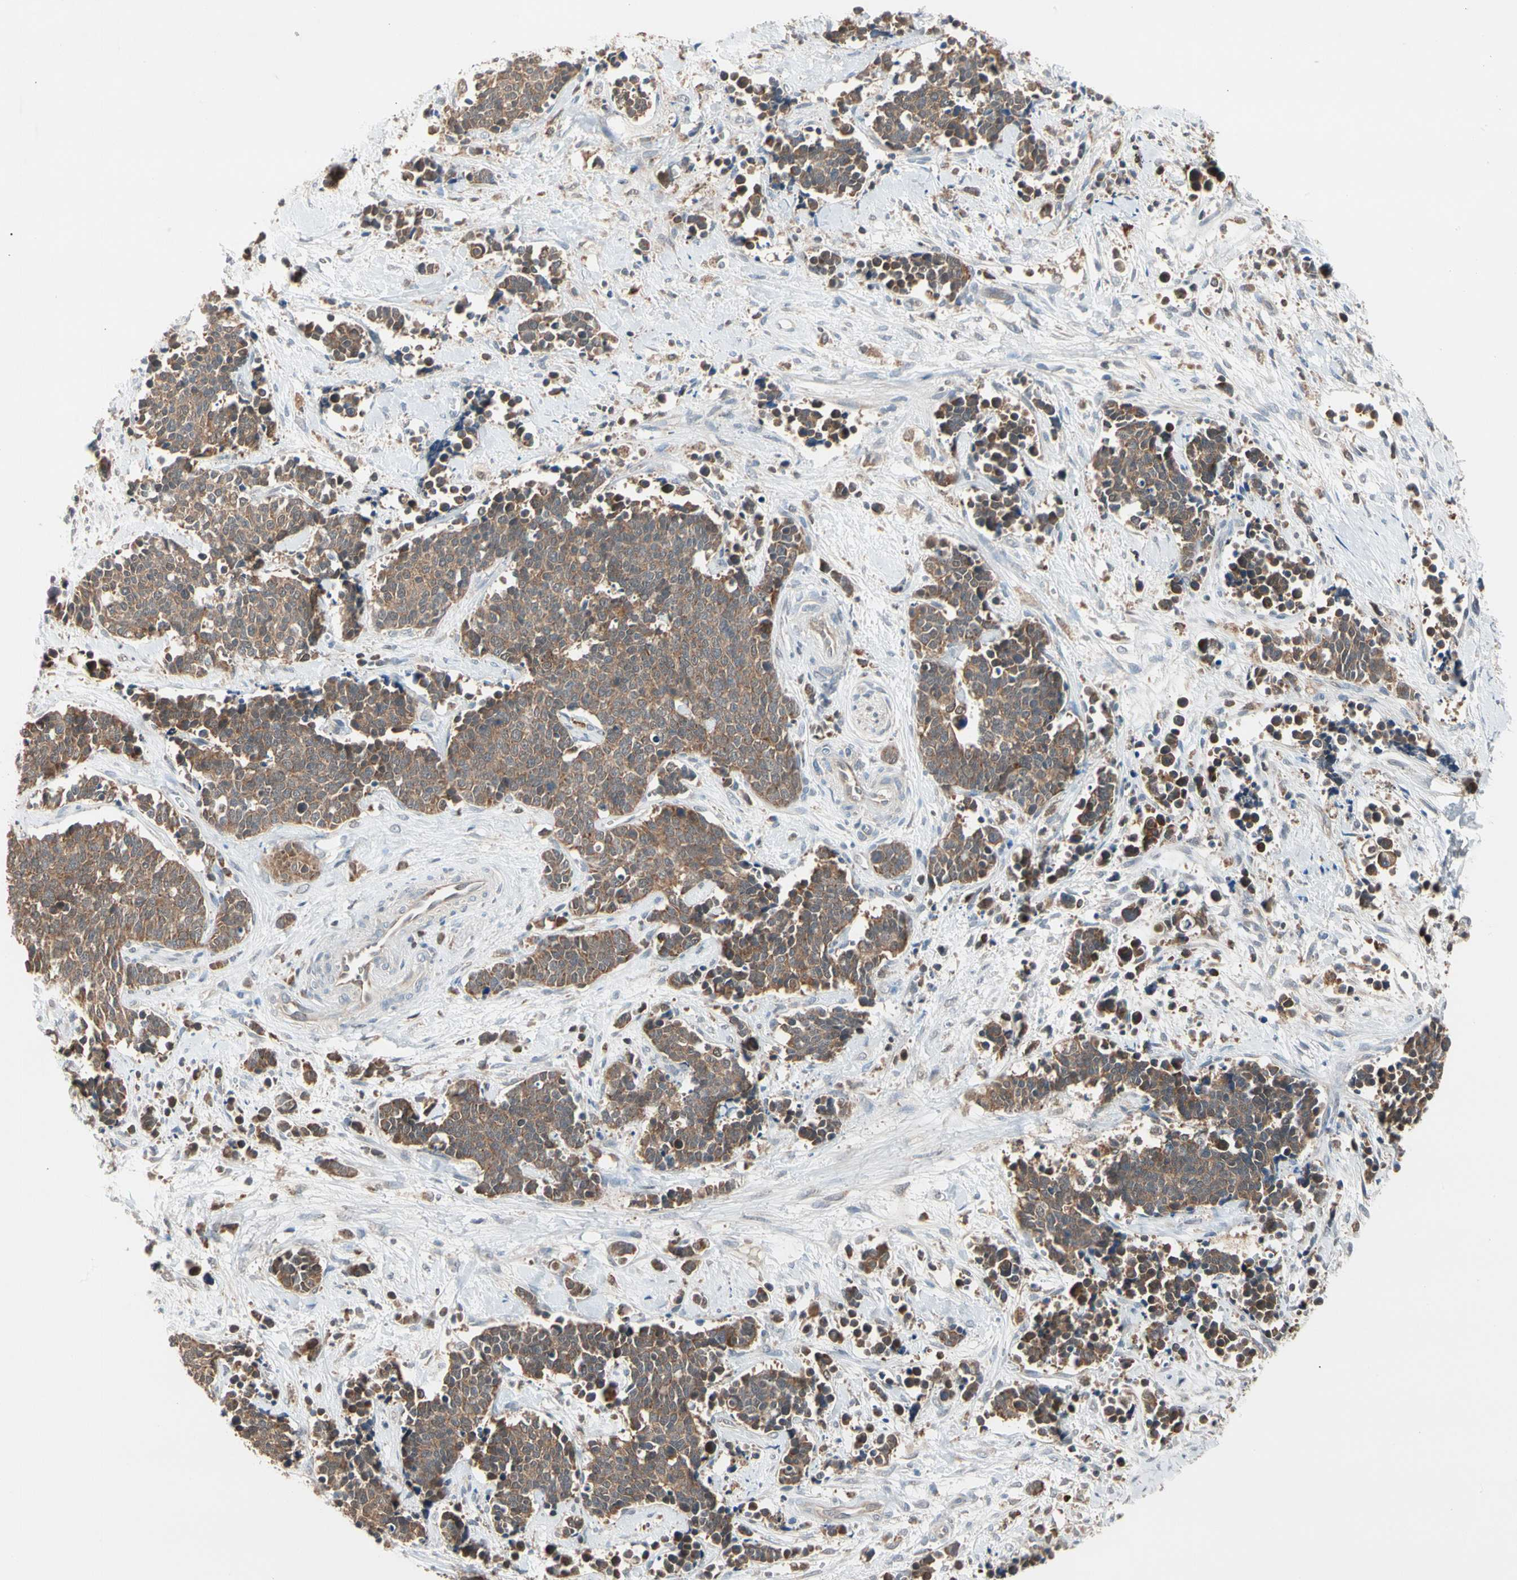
{"staining": {"intensity": "moderate", "quantity": ">75%", "location": "cytoplasmic/membranous"}, "tissue": "cervical cancer", "cell_type": "Tumor cells", "image_type": "cancer", "snomed": [{"axis": "morphology", "description": "Squamous cell carcinoma, NOS"}, {"axis": "topography", "description": "Cervix"}], "caption": "Cervical cancer was stained to show a protein in brown. There is medium levels of moderate cytoplasmic/membranous expression in approximately >75% of tumor cells. Ihc stains the protein of interest in brown and the nuclei are stained blue.", "gene": "MTHFS", "patient": {"sex": "female", "age": 35}}